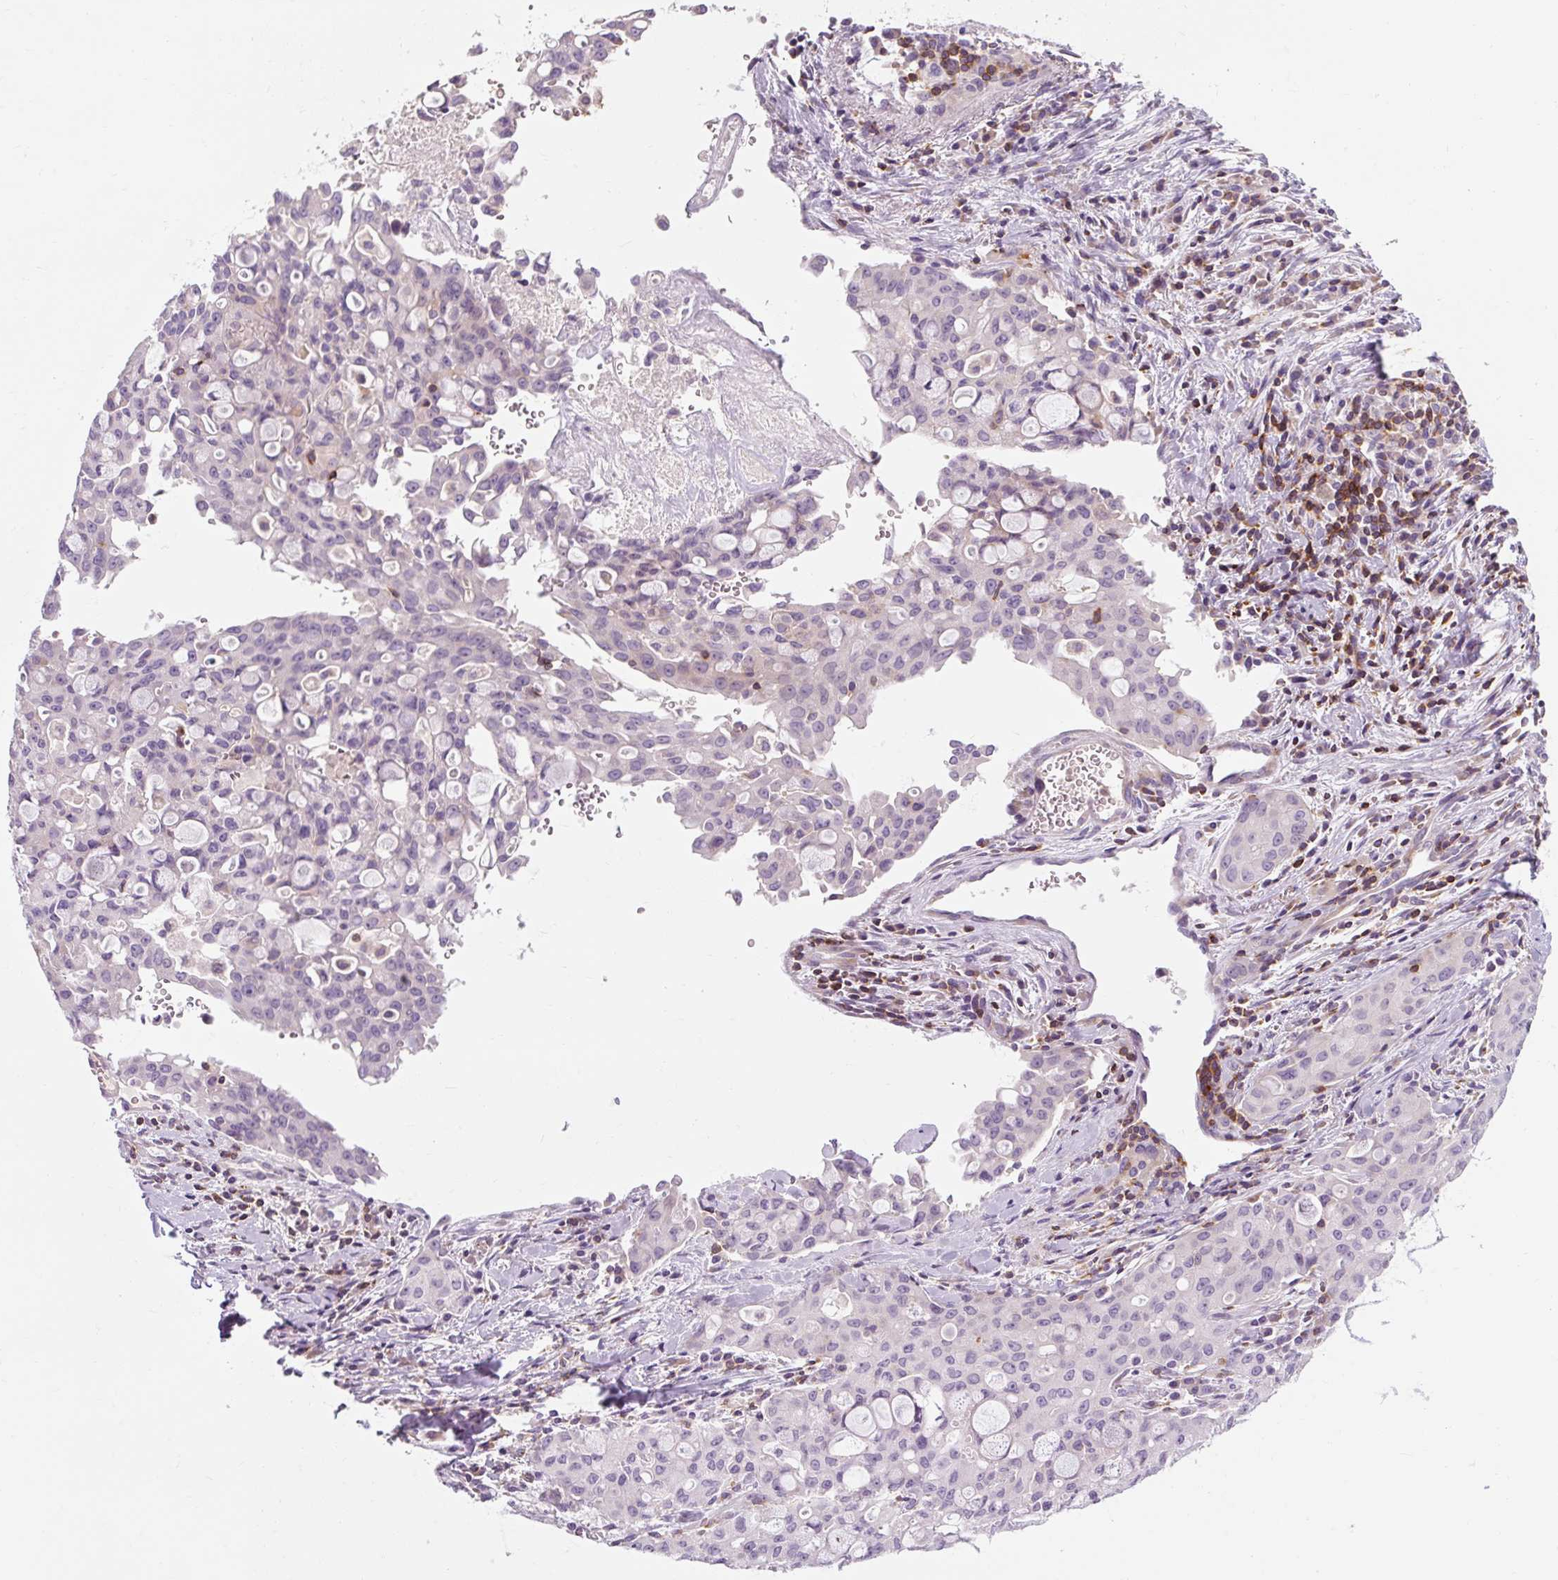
{"staining": {"intensity": "negative", "quantity": "none", "location": "none"}, "tissue": "lung cancer", "cell_type": "Tumor cells", "image_type": "cancer", "snomed": [{"axis": "morphology", "description": "Adenocarcinoma, NOS"}, {"axis": "topography", "description": "Lung"}], "caption": "IHC of human lung cancer exhibits no expression in tumor cells.", "gene": "TIGD2", "patient": {"sex": "female", "age": 44}}